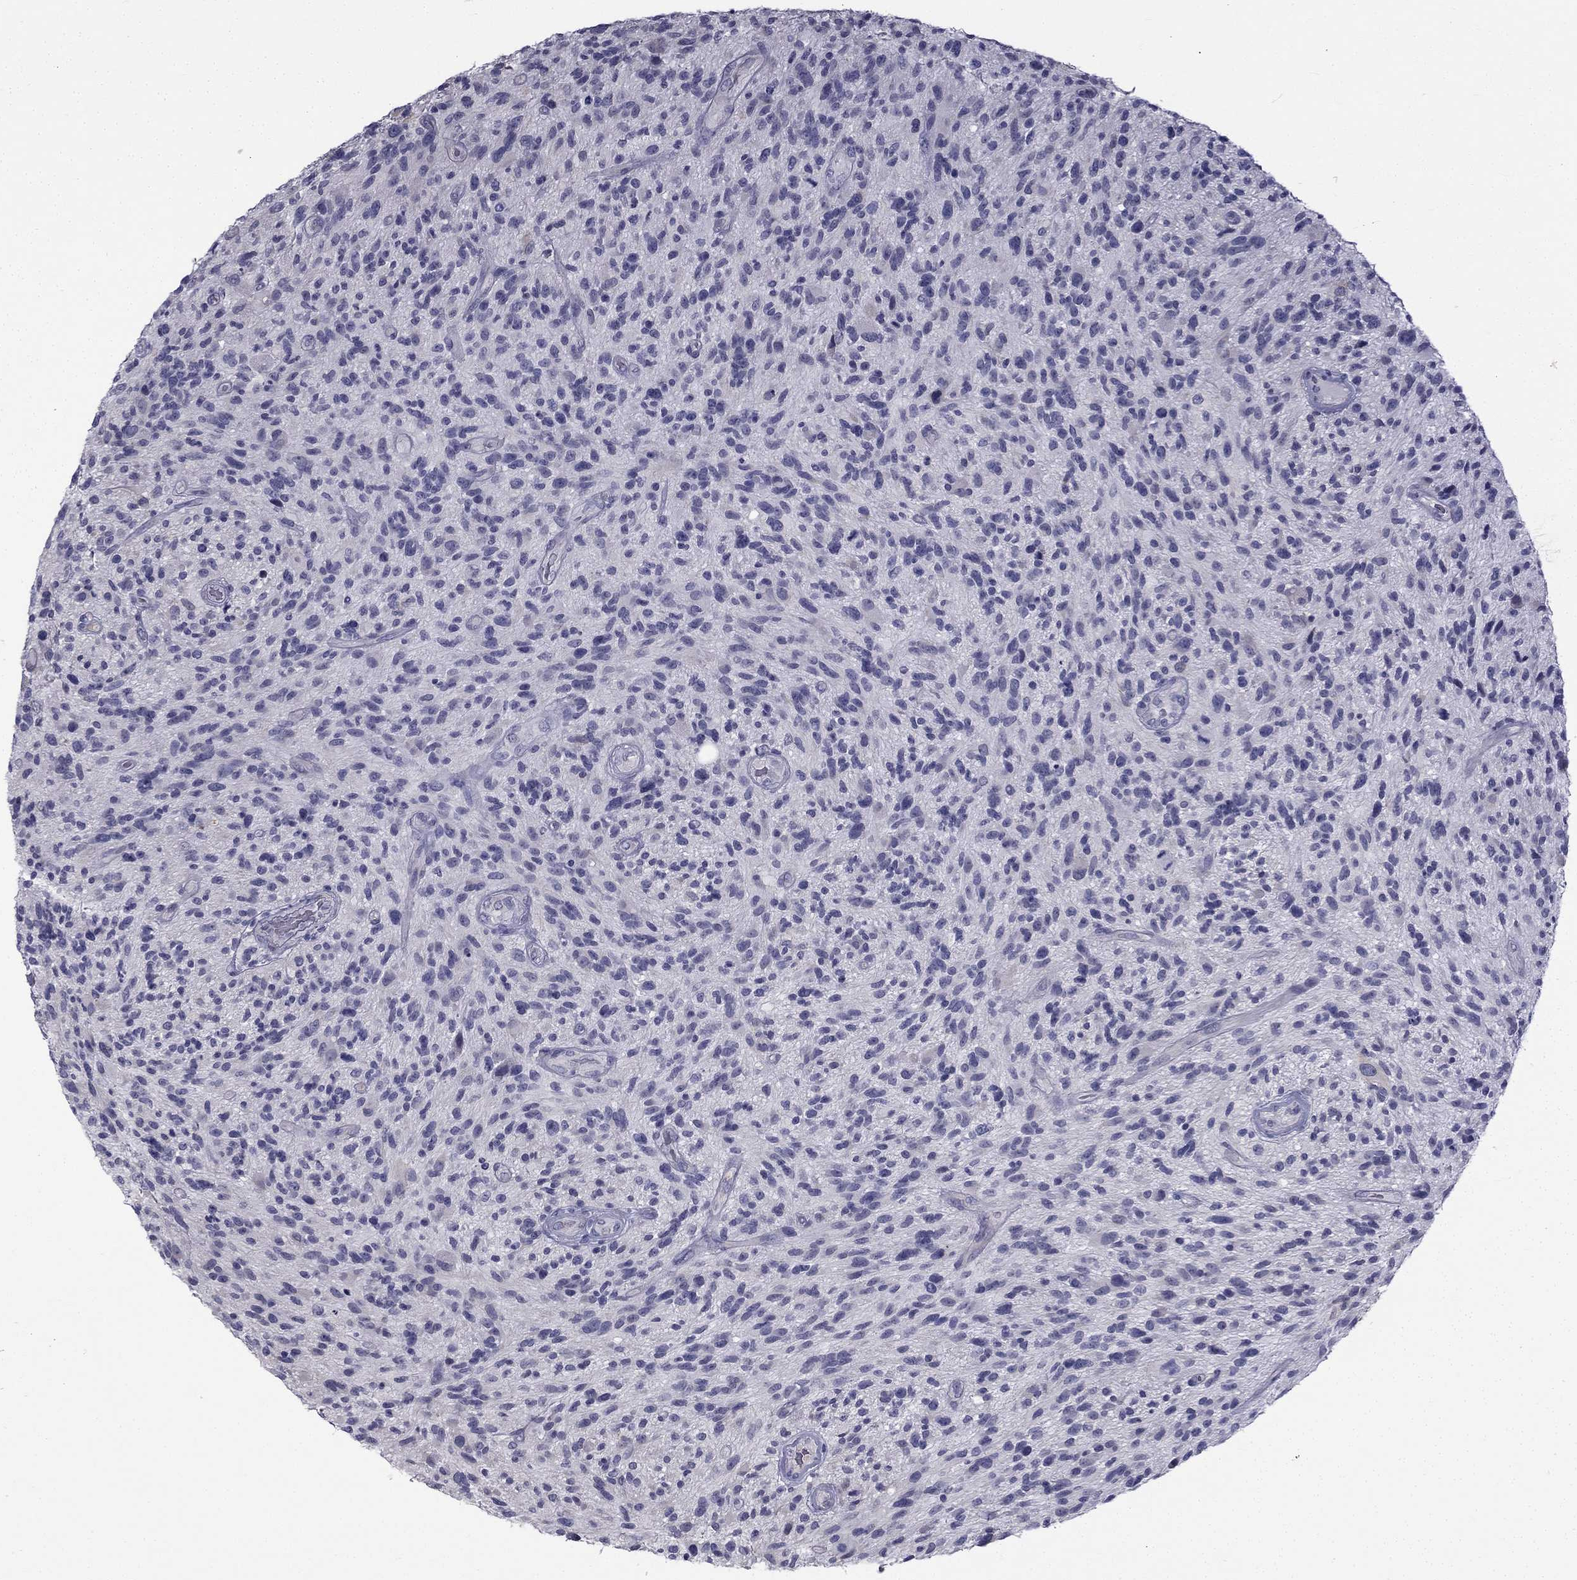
{"staining": {"intensity": "negative", "quantity": "none", "location": "none"}, "tissue": "glioma", "cell_type": "Tumor cells", "image_type": "cancer", "snomed": [{"axis": "morphology", "description": "Glioma, malignant, High grade"}, {"axis": "topography", "description": "Brain"}], "caption": "Glioma was stained to show a protein in brown. There is no significant positivity in tumor cells.", "gene": "CCDC40", "patient": {"sex": "male", "age": 47}}